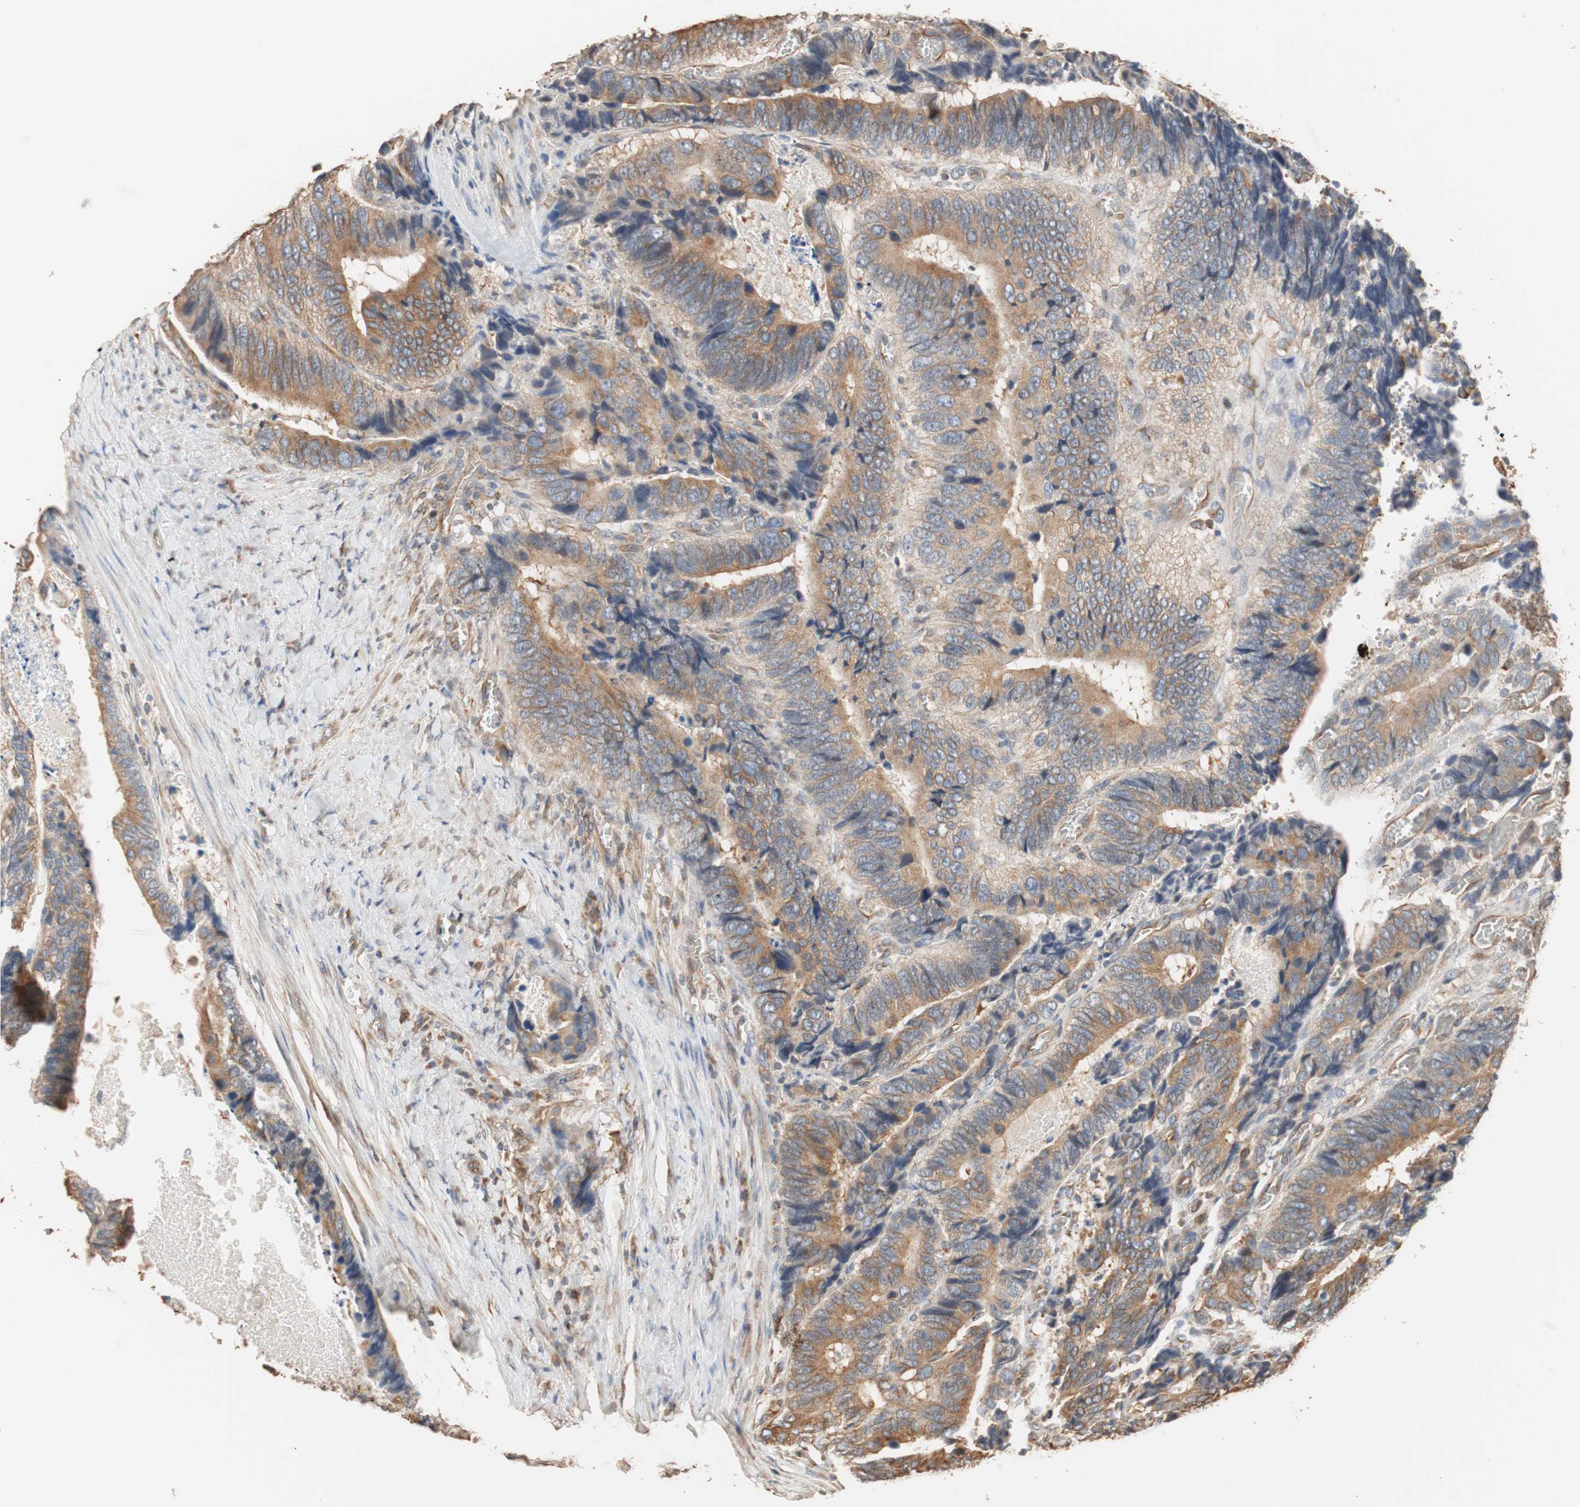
{"staining": {"intensity": "moderate", "quantity": ">75%", "location": "cytoplasmic/membranous"}, "tissue": "colorectal cancer", "cell_type": "Tumor cells", "image_type": "cancer", "snomed": [{"axis": "morphology", "description": "Adenocarcinoma, NOS"}, {"axis": "topography", "description": "Colon"}], "caption": "Approximately >75% of tumor cells in adenocarcinoma (colorectal) reveal moderate cytoplasmic/membranous protein positivity as visualized by brown immunohistochemical staining.", "gene": "TUBB", "patient": {"sex": "male", "age": 72}}